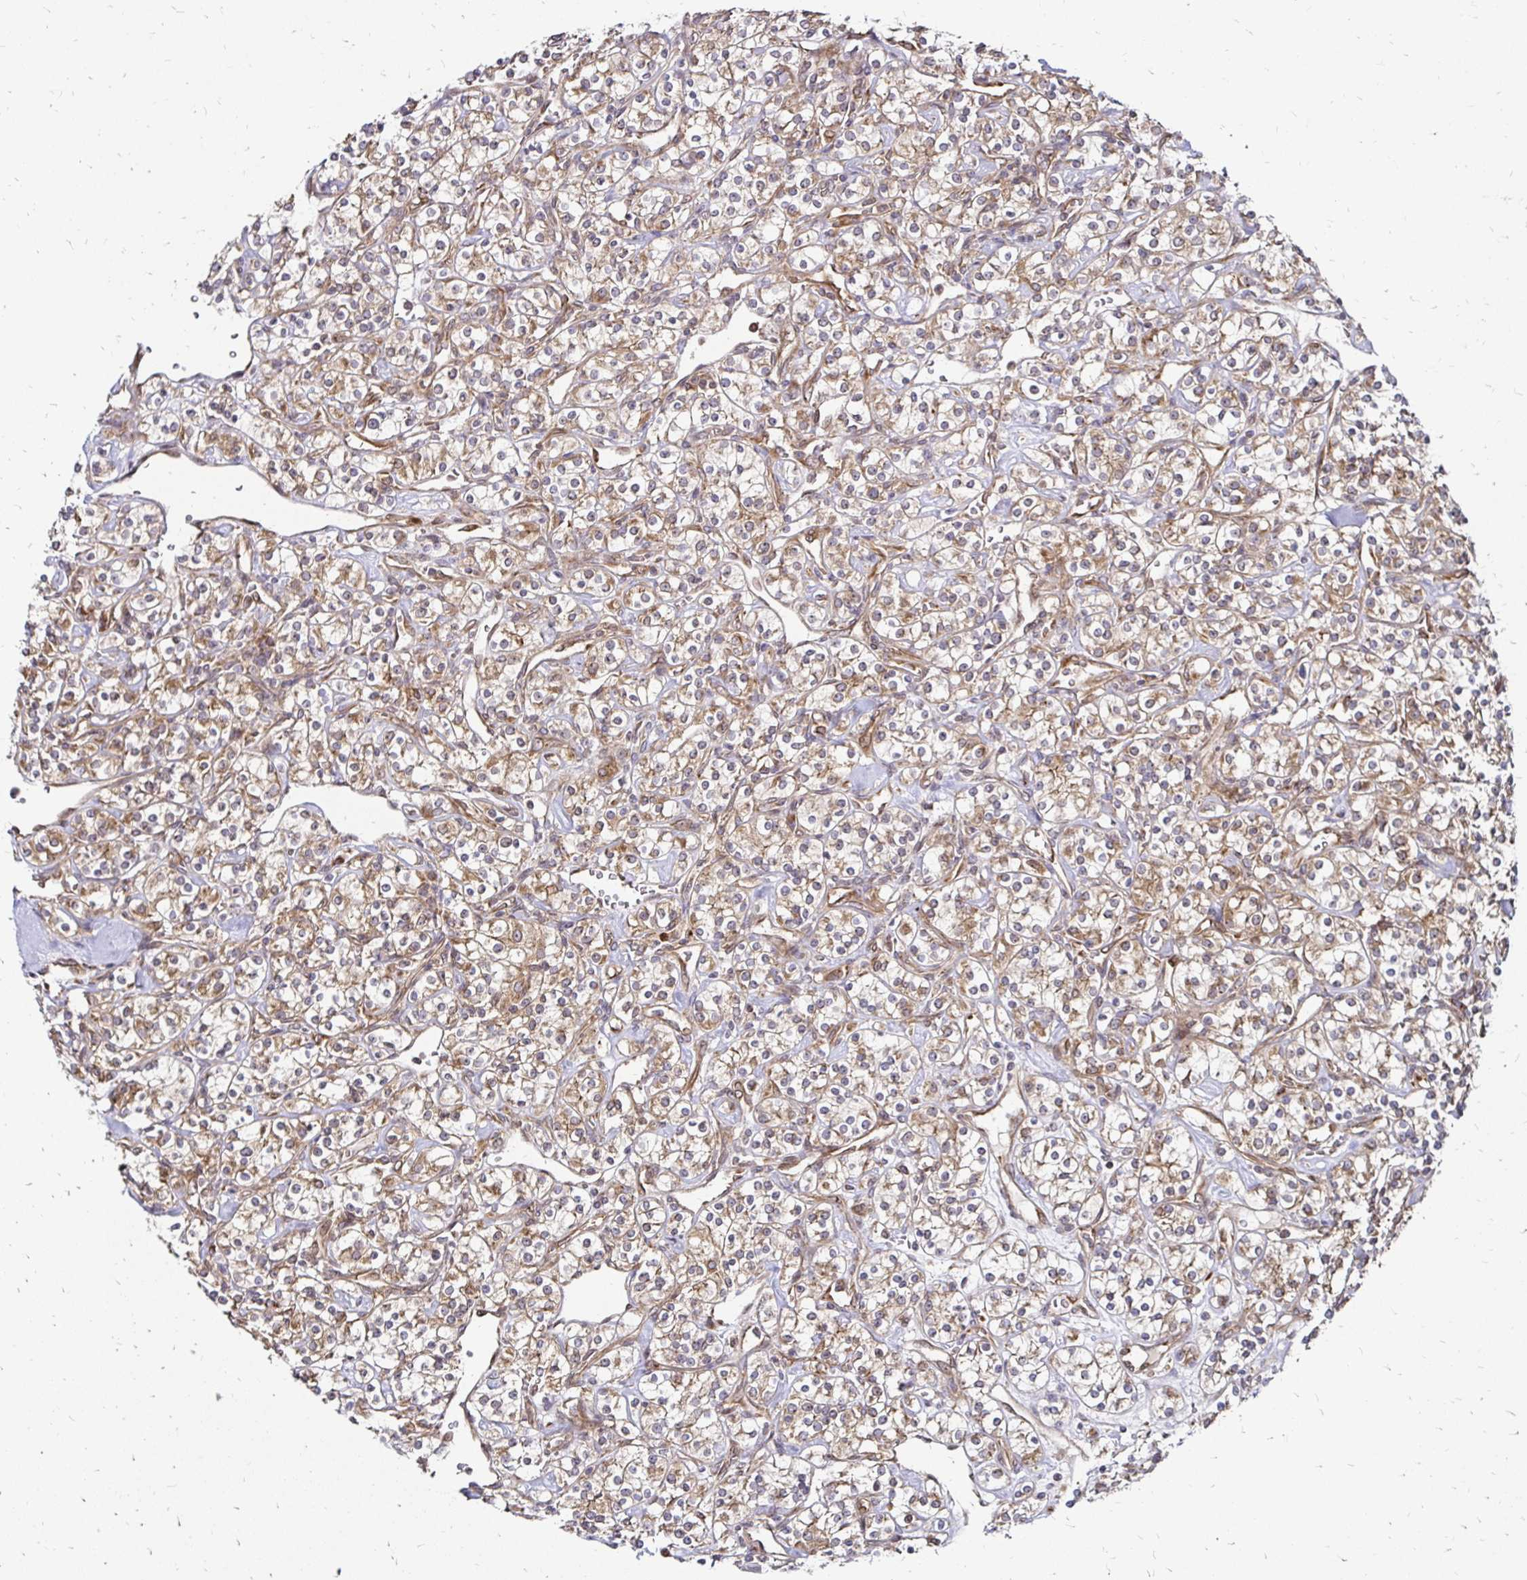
{"staining": {"intensity": "weak", "quantity": ">75%", "location": "cytoplasmic/membranous"}, "tissue": "renal cancer", "cell_type": "Tumor cells", "image_type": "cancer", "snomed": [{"axis": "morphology", "description": "Adenocarcinoma, NOS"}, {"axis": "topography", "description": "Kidney"}], "caption": "IHC micrograph of renal adenocarcinoma stained for a protein (brown), which exhibits low levels of weak cytoplasmic/membranous expression in approximately >75% of tumor cells.", "gene": "ZW10", "patient": {"sex": "male", "age": 77}}